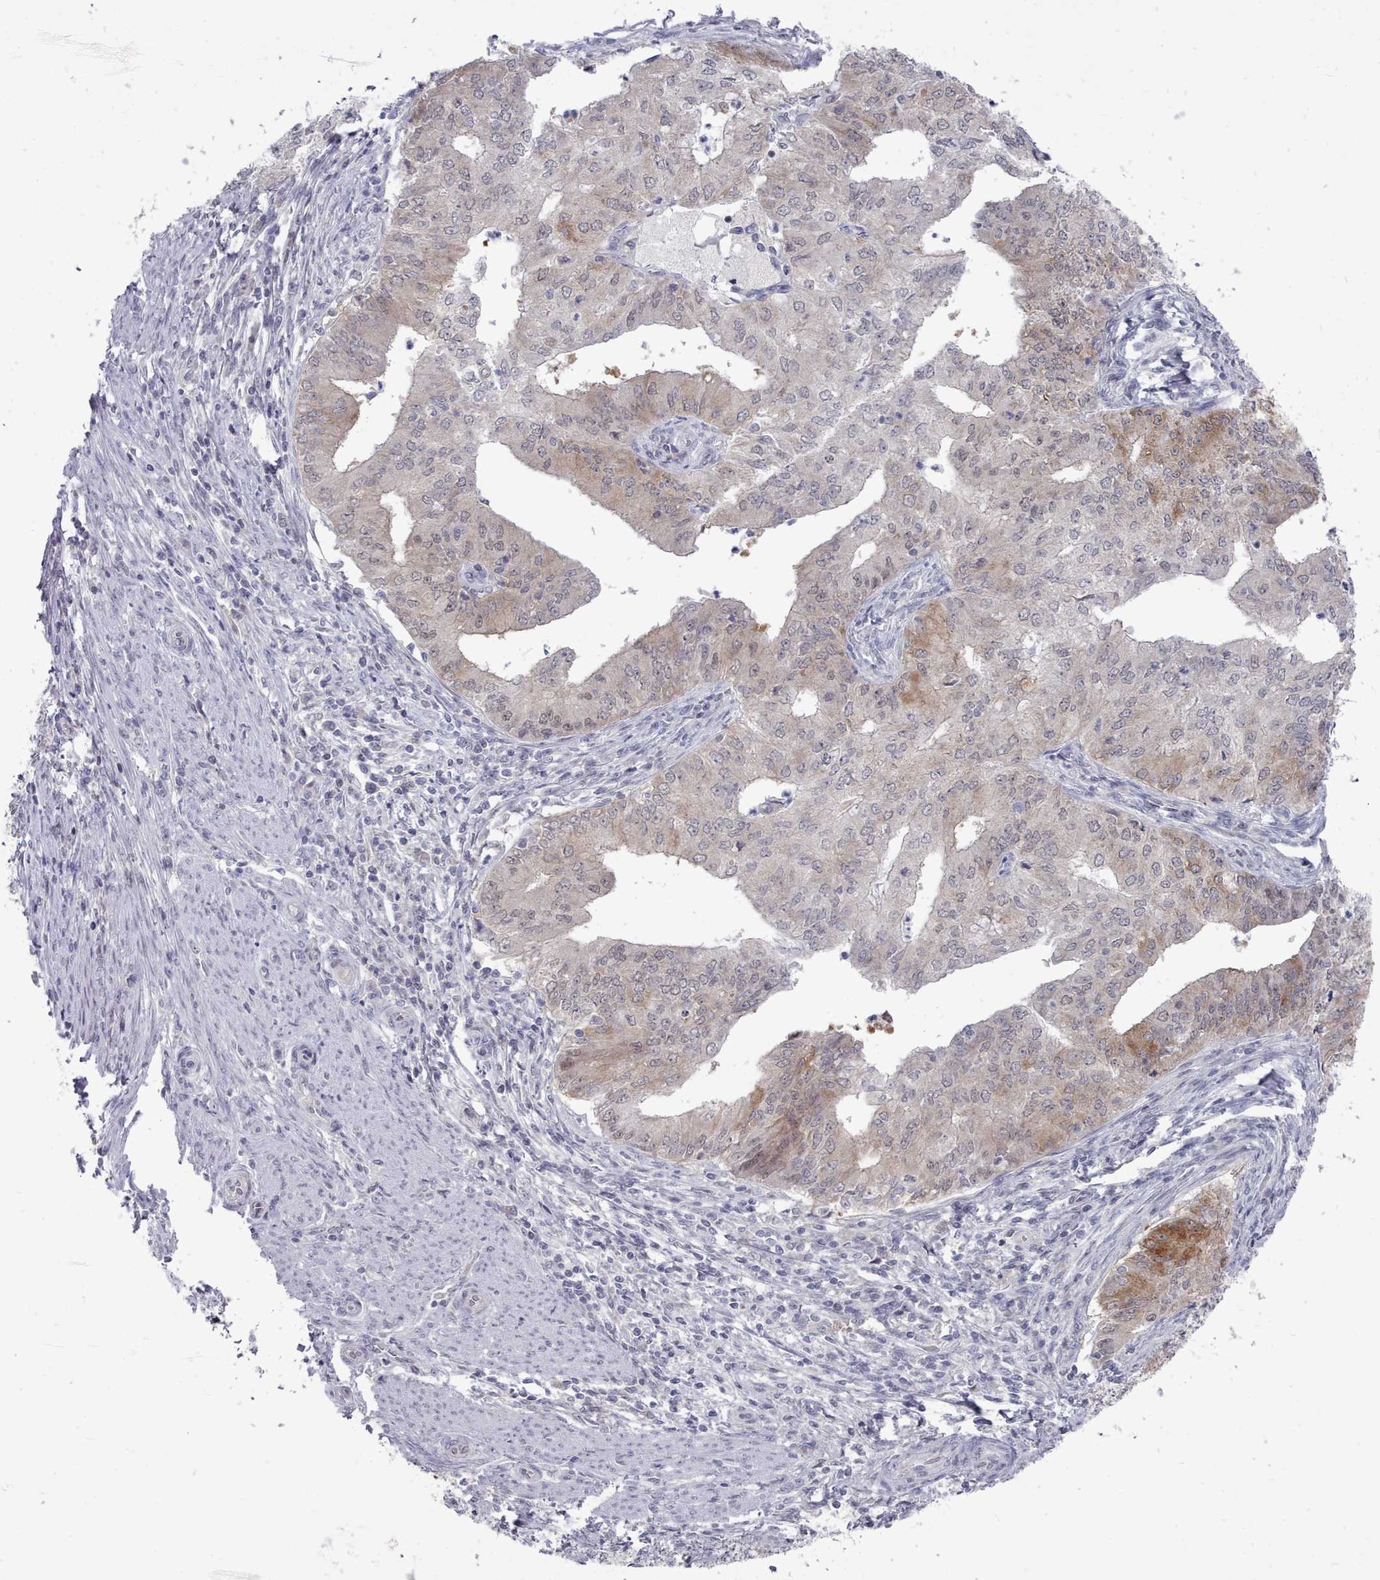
{"staining": {"intensity": "moderate", "quantity": "<25%", "location": "cytoplasmic/membranous,nuclear"}, "tissue": "endometrial cancer", "cell_type": "Tumor cells", "image_type": "cancer", "snomed": [{"axis": "morphology", "description": "Adenocarcinoma, NOS"}, {"axis": "topography", "description": "Endometrium"}], "caption": "Protein expression analysis of adenocarcinoma (endometrial) shows moderate cytoplasmic/membranous and nuclear positivity in approximately <25% of tumor cells.", "gene": "GINS1", "patient": {"sex": "female", "age": 50}}